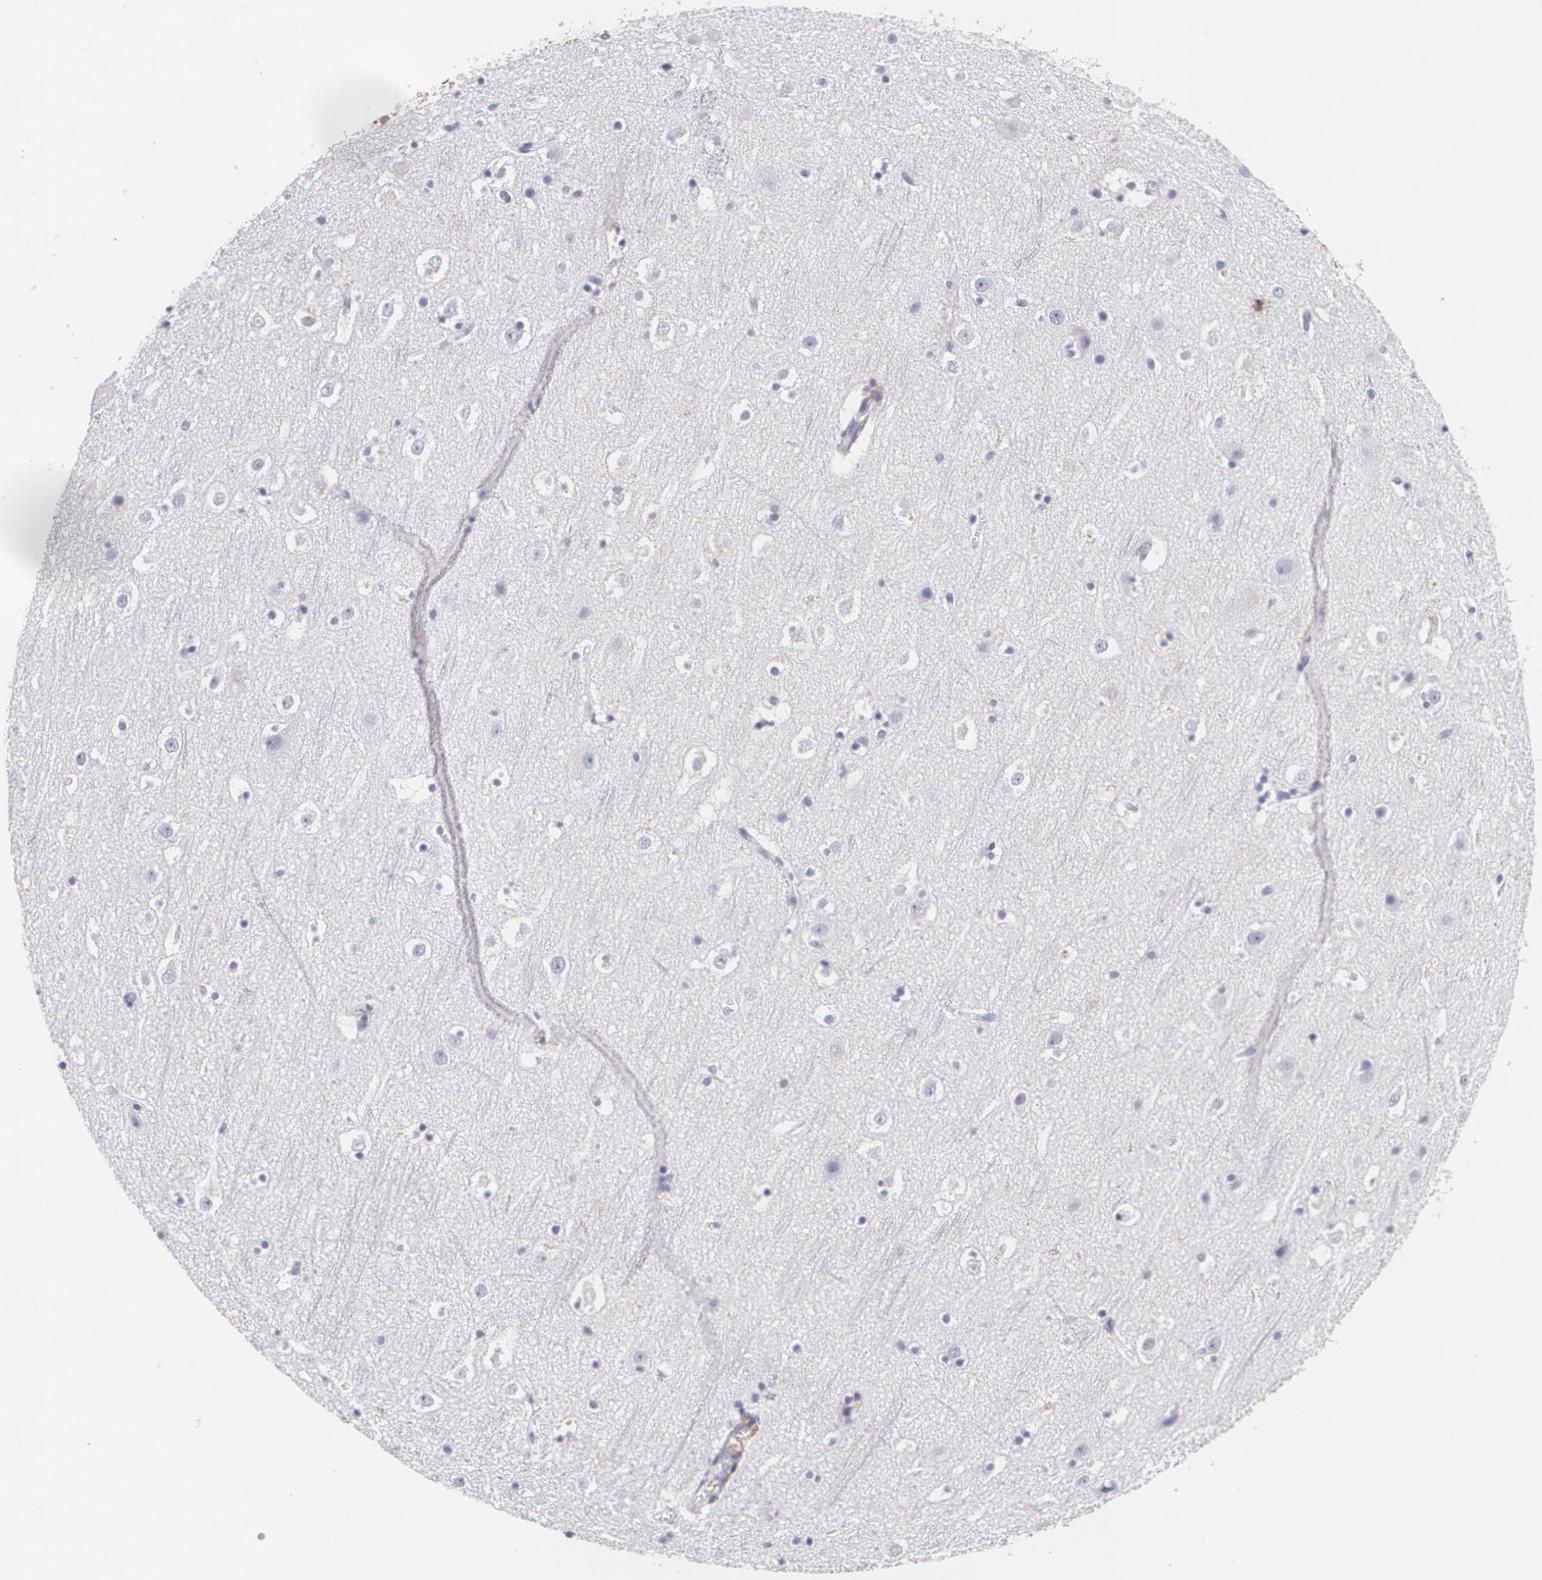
{"staining": {"intensity": "negative", "quantity": "none", "location": "none"}, "tissue": "cerebral cortex", "cell_type": "Endothelial cells", "image_type": "normal", "snomed": [{"axis": "morphology", "description": "Normal tissue, NOS"}, {"axis": "topography", "description": "Cerebral cortex"}], "caption": "Protein analysis of normal cerebral cortex exhibits no significant staining in endothelial cells.", "gene": "NGFR", "patient": {"sex": "male", "age": 45}}